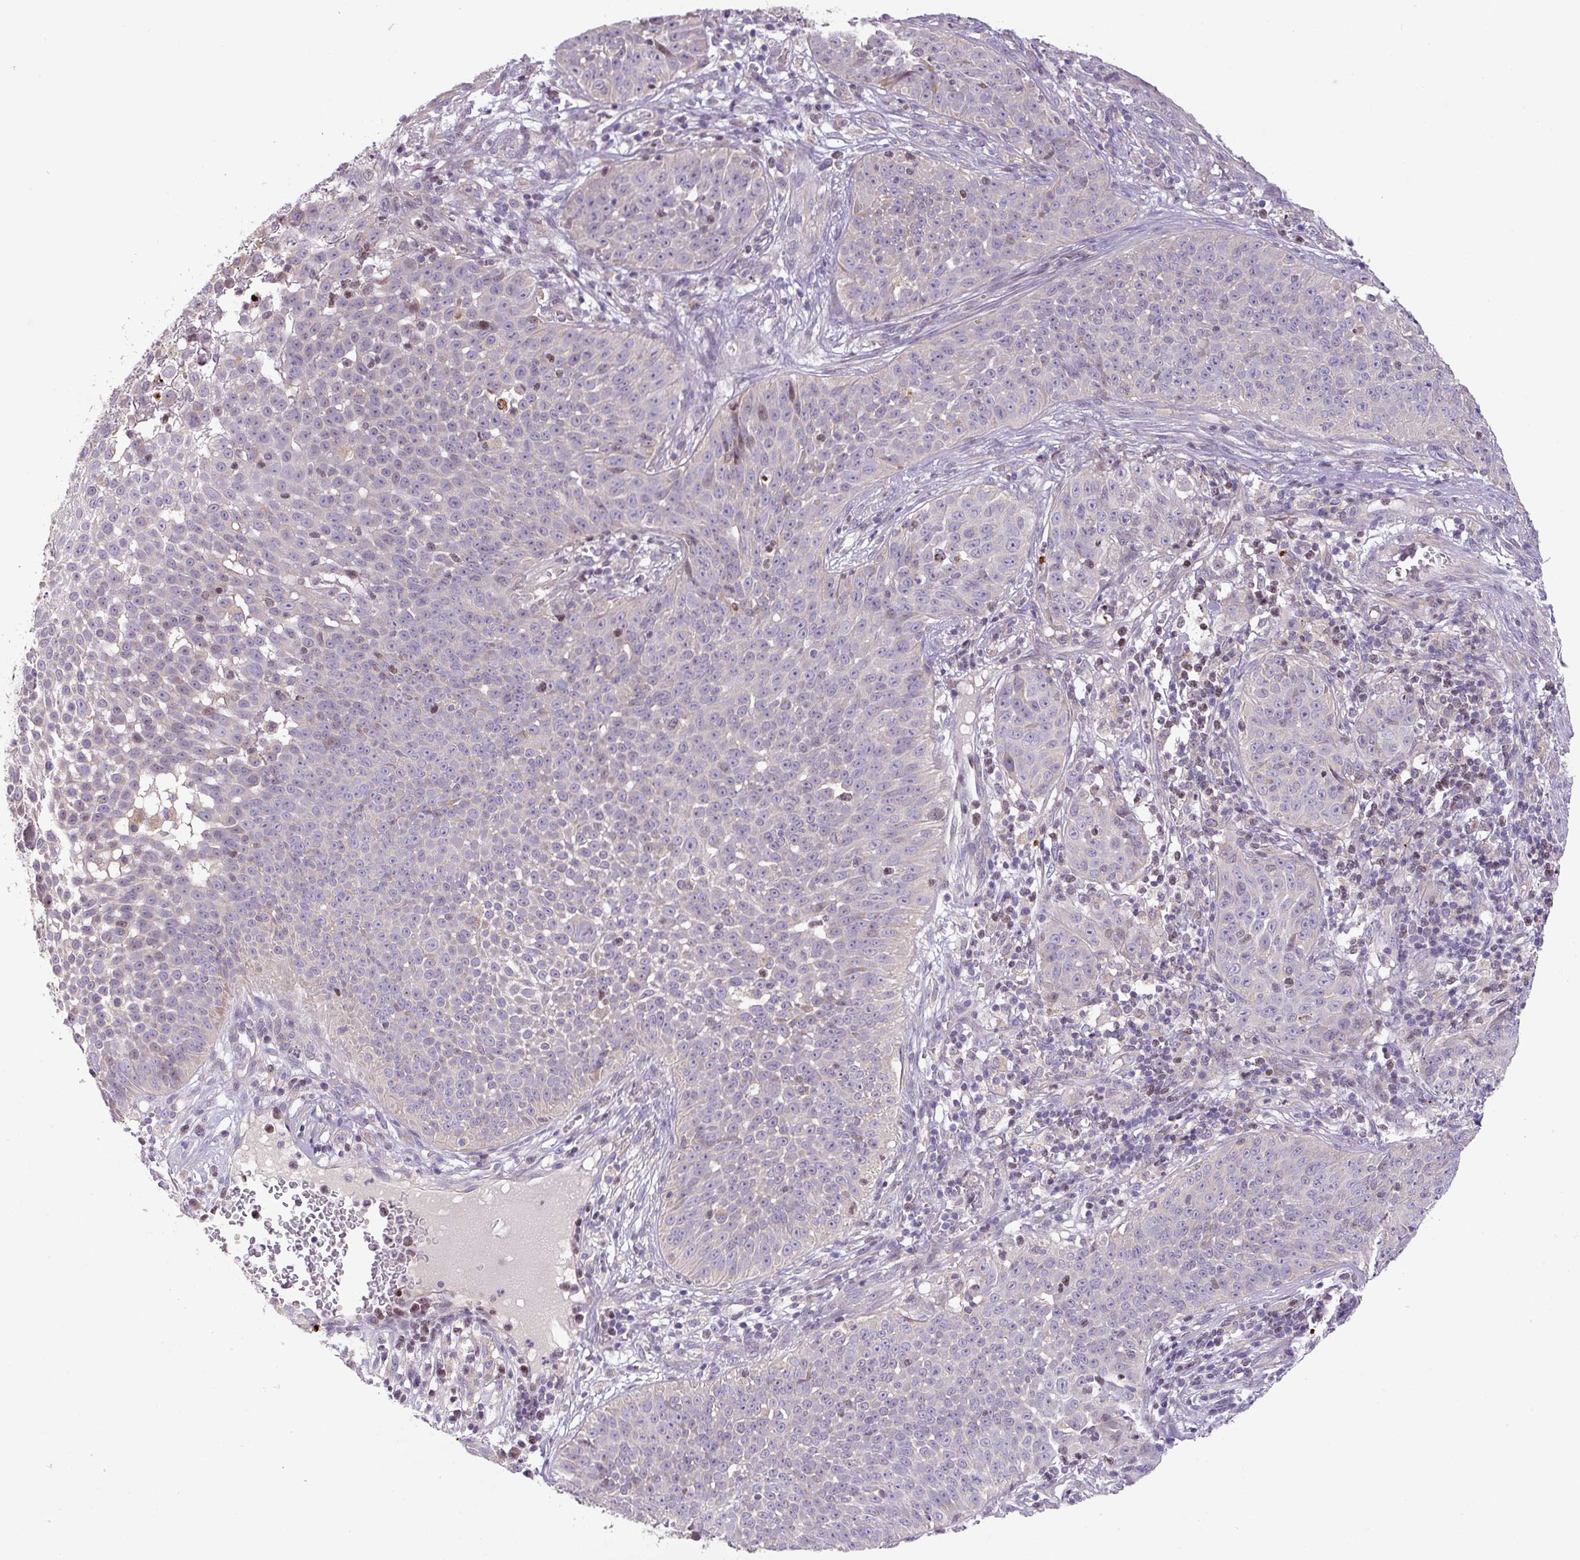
{"staining": {"intensity": "negative", "quantity": "none", "location": "none"}, "tissue": "skin cancer", "cell_type": "Tumor cells", "image_type": "cancer", "snomed": [{"axis": "morphology", "description": "Squamous cell carcinoma, NOS"}, {"axis": "topography", "description": "Skin"}], "caption": "Tumor cells show no significant protein staining in skin cancer (squamous cell carcinoma). (DAB (3,3'-diaminobenzidine) immunohistochemistry visualized using brightfield microscopy, high magnification).", "gene": "ZNF394", "patient": {"sex": "male", "age": 24}}